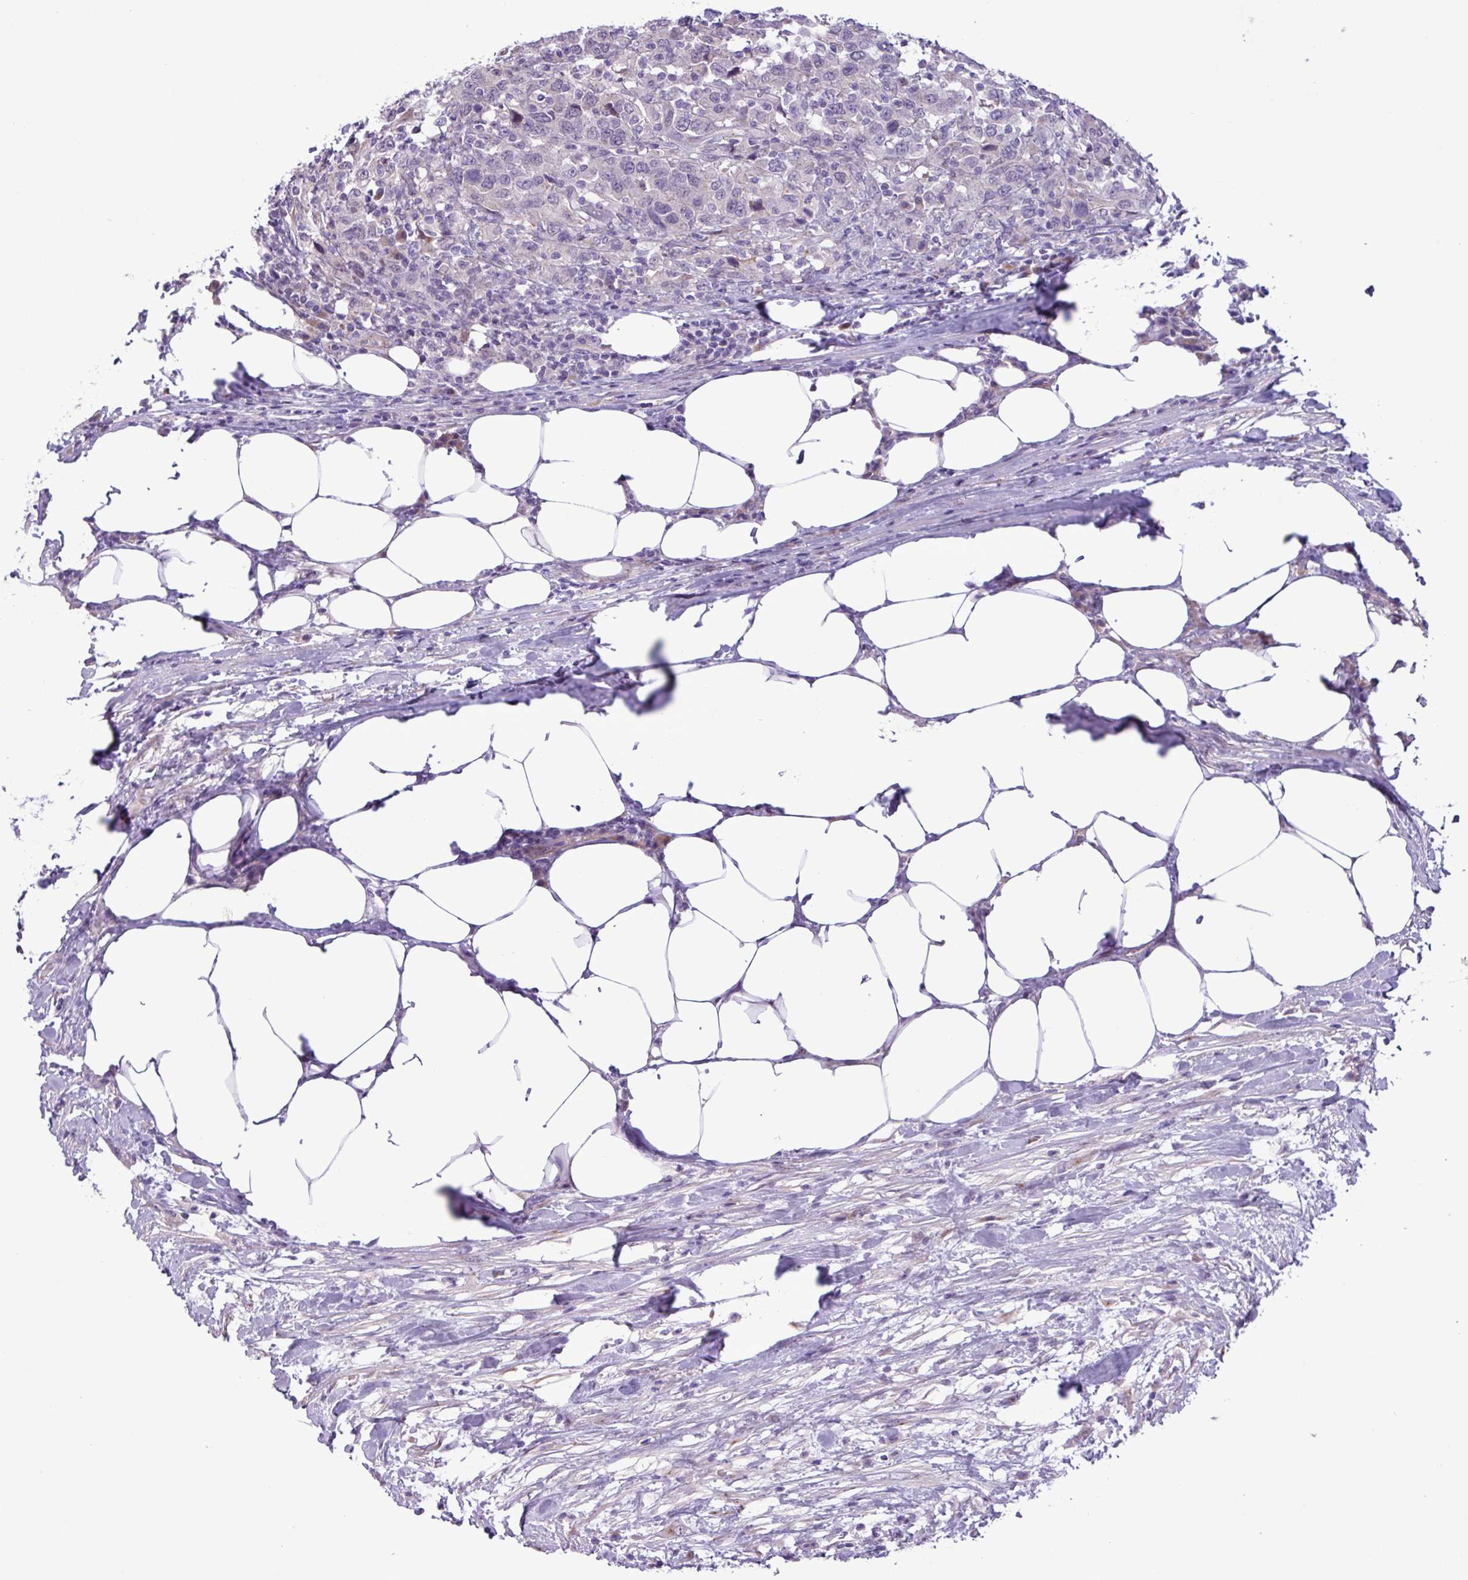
{"staining": {"intensity": "negative", "quantity": "none", "location": "none"}, "tissue": "urothelial cancer", "cell_type": "Tumor cells", "image_type": "cancer", "snomed": [{"axis": "morphology", "description": "Urothelial carcinoma, High grade"}, {"axis": "topography", "description": "Urinary bladder"}], "caption": "IHC of human high-grade urothelial carcinoma displays no positivity in tumor cells.", "gene": "SPINK8", "patient": {"sex": "male", "age": 61}}